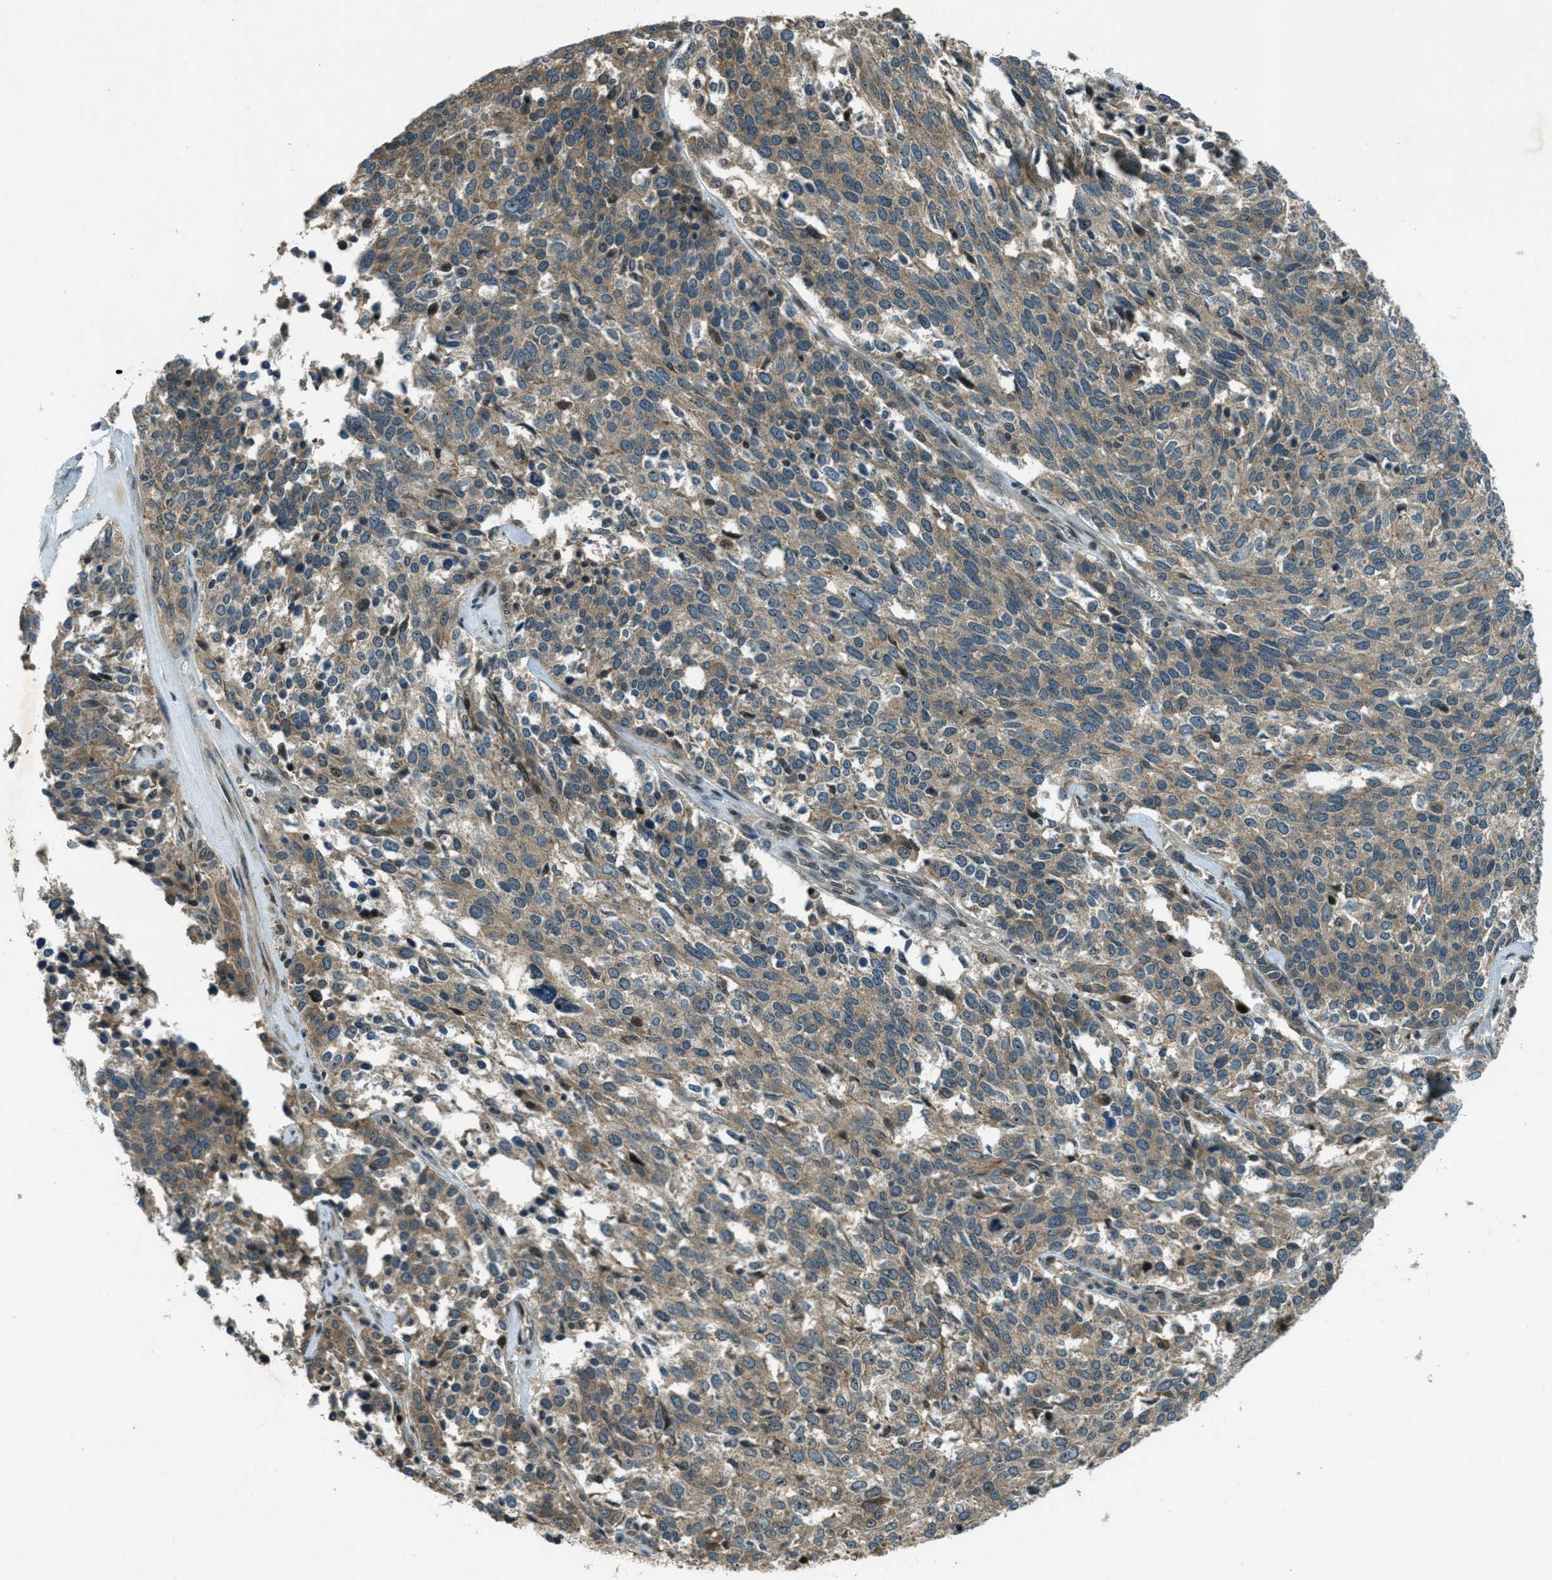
{"staining": {"intensity": "weak", "quantity": ">75%", "location": "cytoplasmic/membranous"}, "tissue": "ovarian cancer", "cell_type": "Tumor cells", "image_type": "cancer", "snomed": [{"axis": "morphology", "description": "Cystadenocarcinoma, serous, NOS"}, {"axis": "topography", "description": "Ovary"}], "caption": "Immunohistochemical staining of ovarian cancer exhibits low levels of weak cytoplasmic/membranous staining in approximately >75% of tumor cells.", "gene": "STK11", "patient": {"sex": "female", "age": 44}}